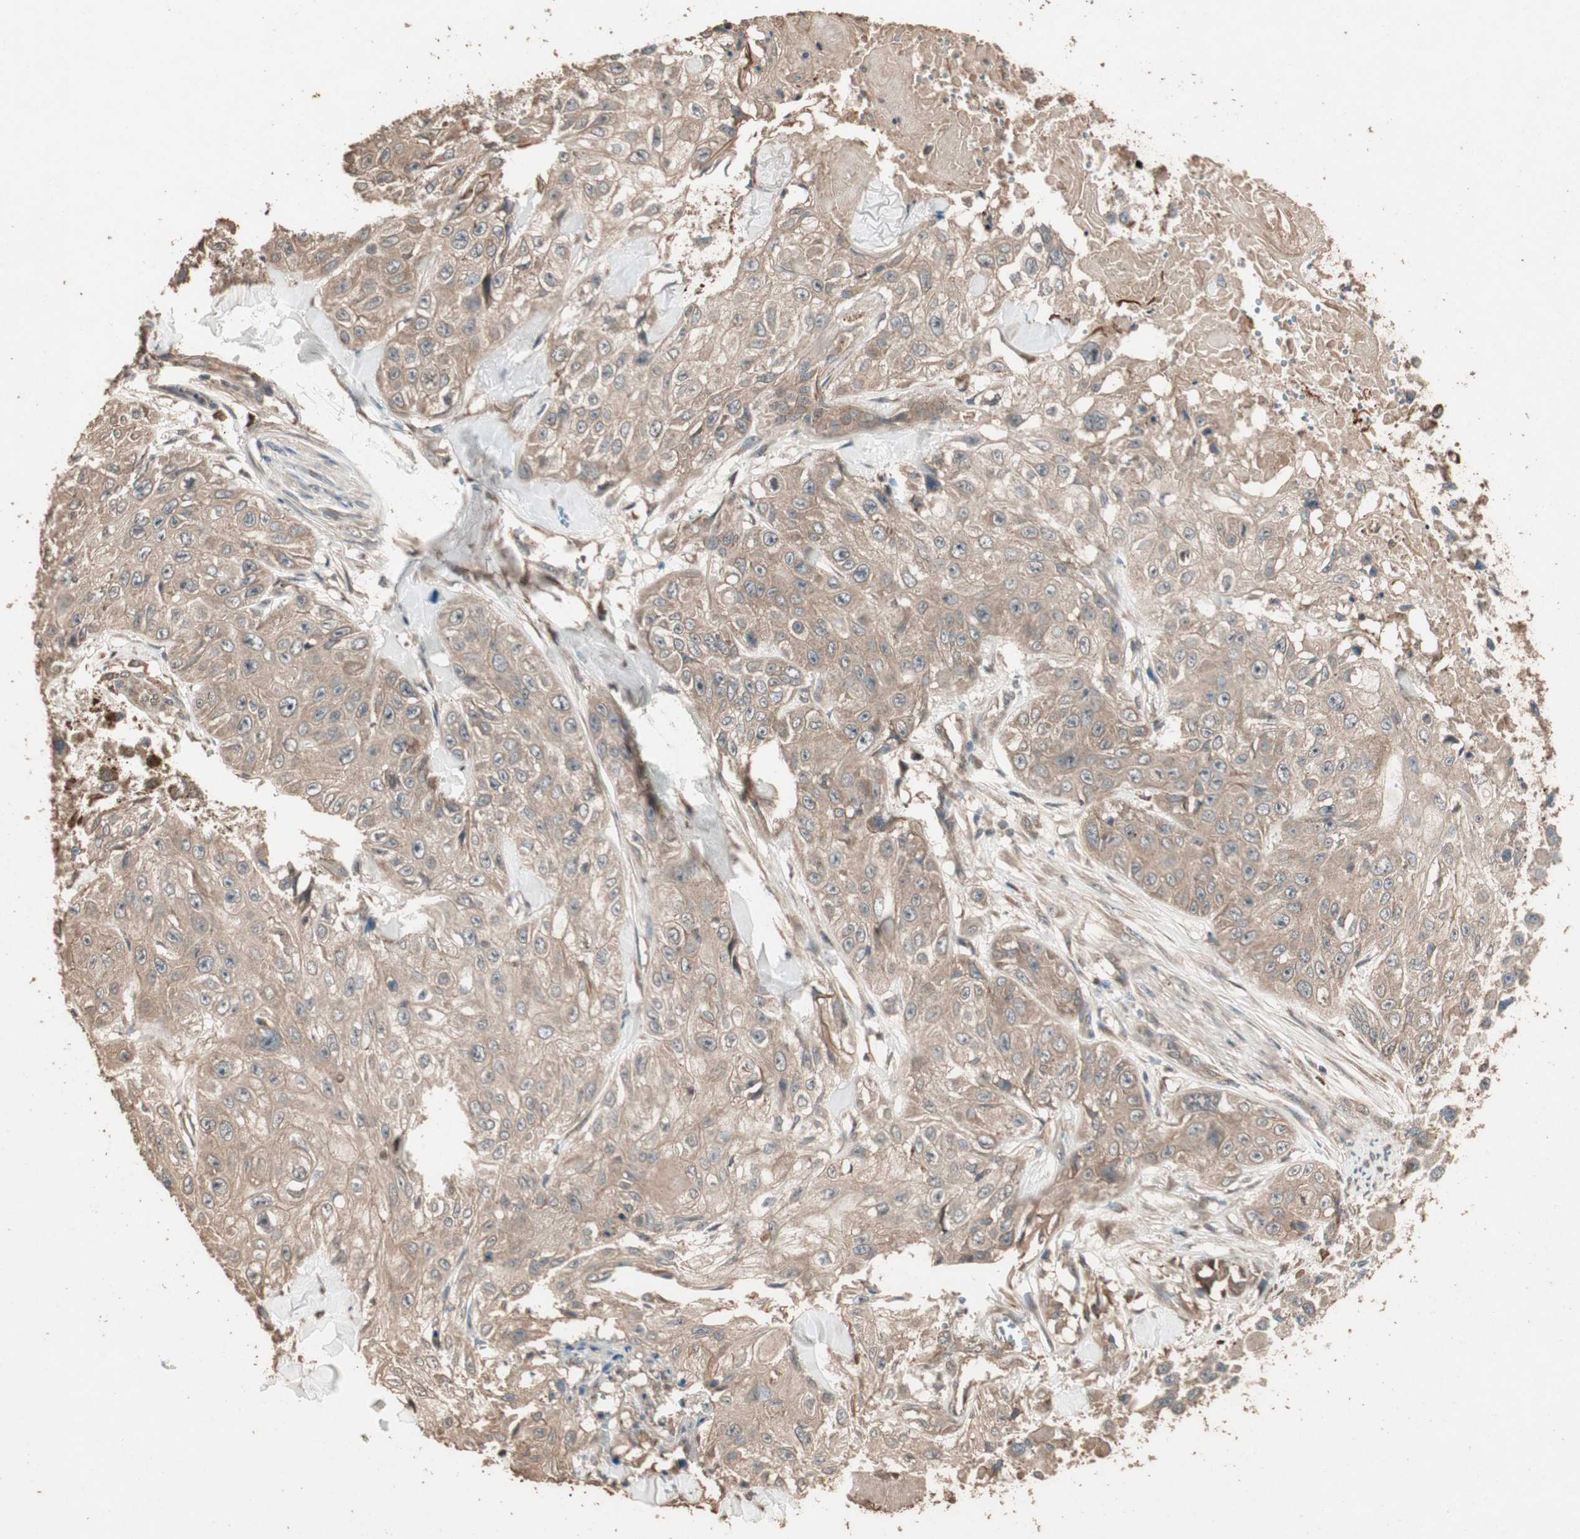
{"staining": {"intensity": "weak", "quantity": ">75%", "location": "cytoplasmic/membranous"}, "tissue": "skin cancer", "cell_type": "Tumor cells", "image_type": "cancer", "snomed": [{"axis": "morphology", "description": "Squamous cell carcinoma, NOS"}, {"axis": "topography", "description": "Skin"}], "caption": "Immunohistochemical staining of squamous cell carcinoma (skin) reveals weak cytoplasmic/membranous protein staining in approximately >75% of tumor cells.", "gene": "USP20", "patient": {"sex": "male", "age": 86}}